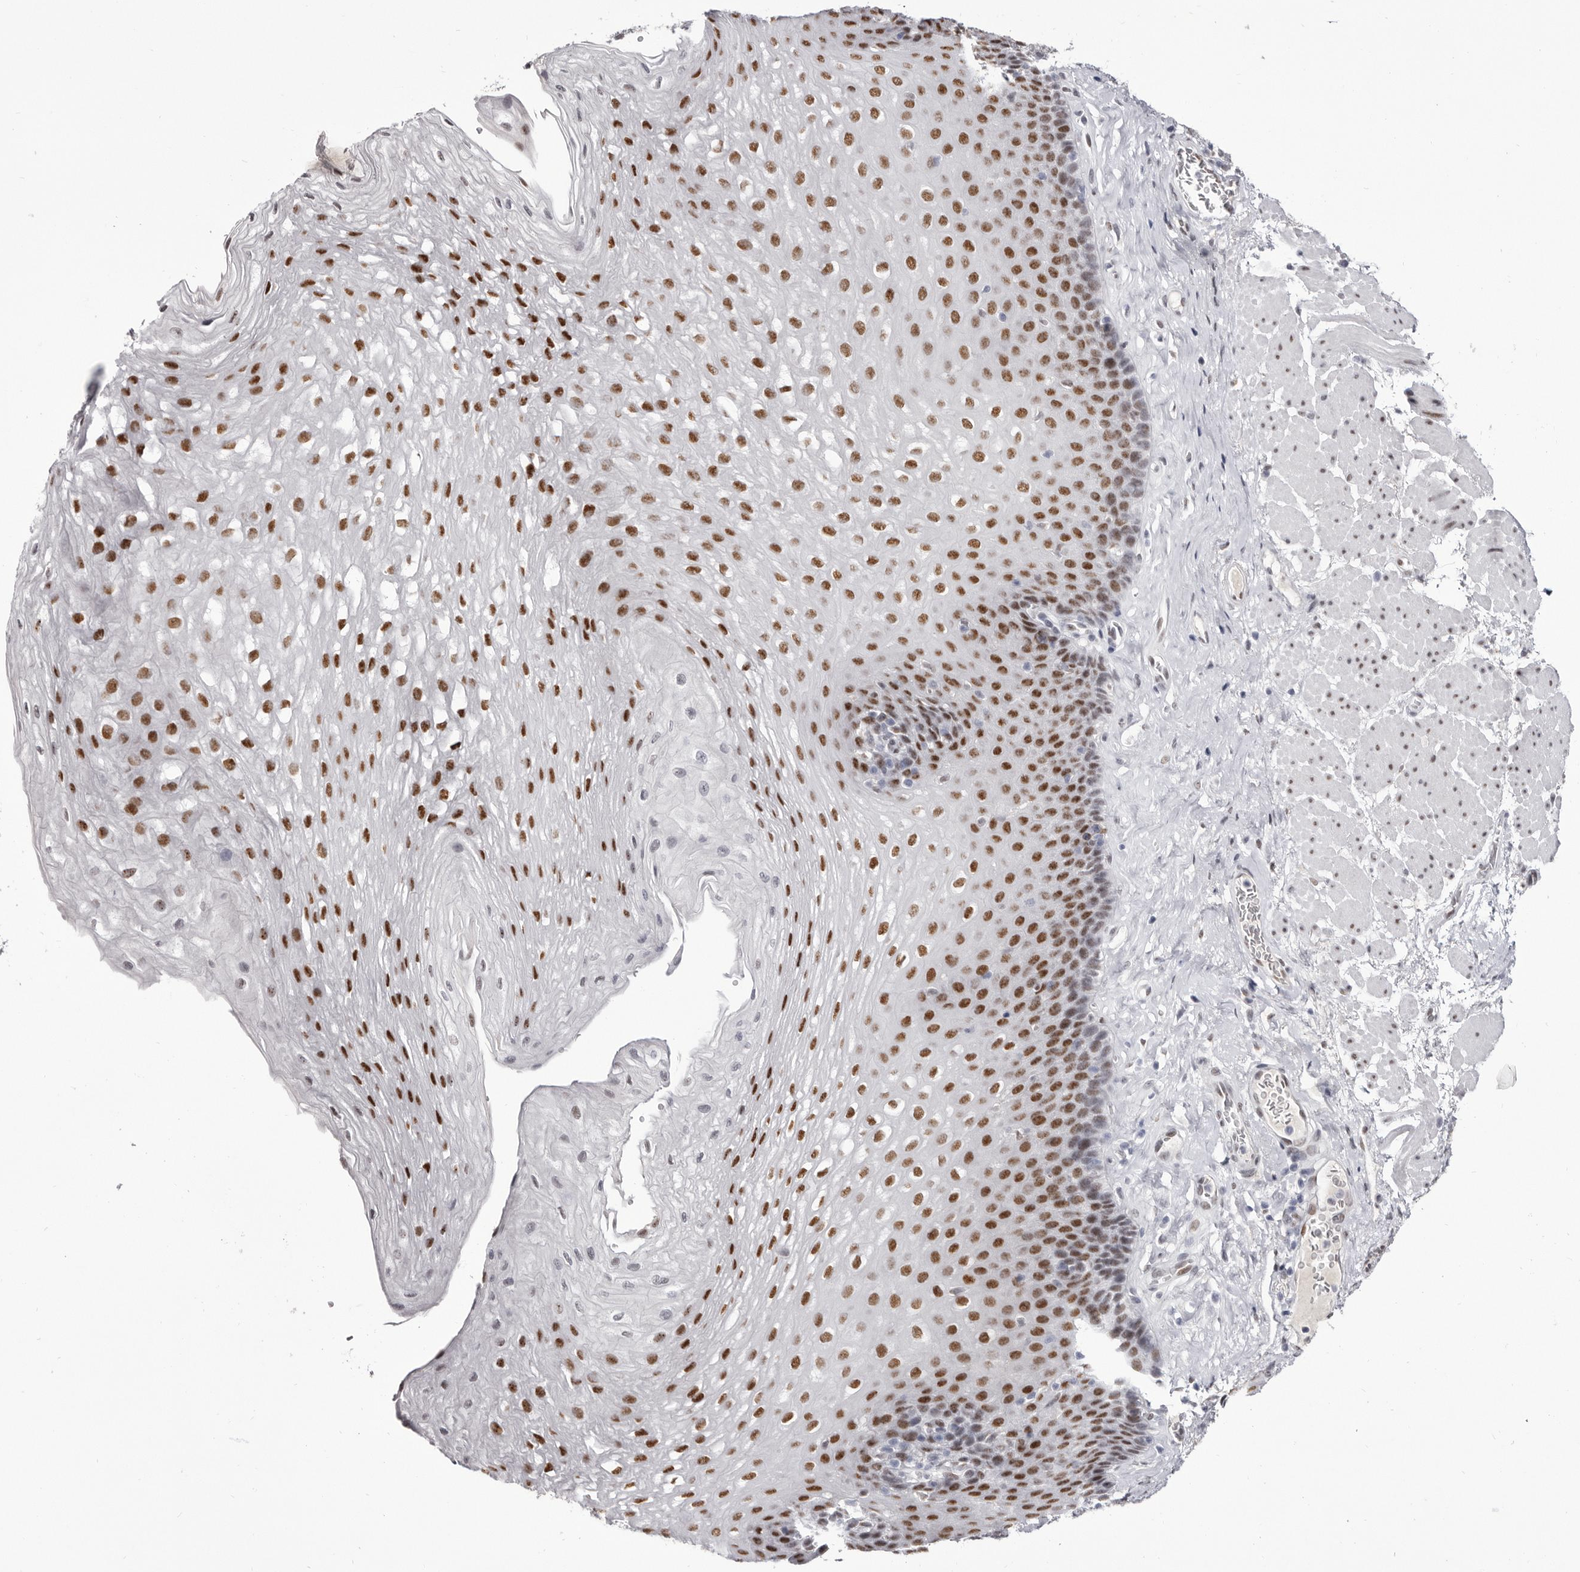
{"staining": {"intensity": "moderate", "quantity": ">75%", "location": "nuclear"}, "tissue": "esophagus", "cell_type": "Squamous epithelial cells", "image_type": "normal", "snomed": [{"axis": "morphology", "description": "Normal tissue, NOS"}, {"axis": "topography", "description": "Esophagus"}], "caption": "An immunohistochemistry (IHC) histopathology image of benign tissue is shown. Protein staining in brown labels moderate nuclear positivity in esophagus within squamous epithelial cells.", "gene": "ZNF326", "patient": {"sex": "female", "age": 66}}